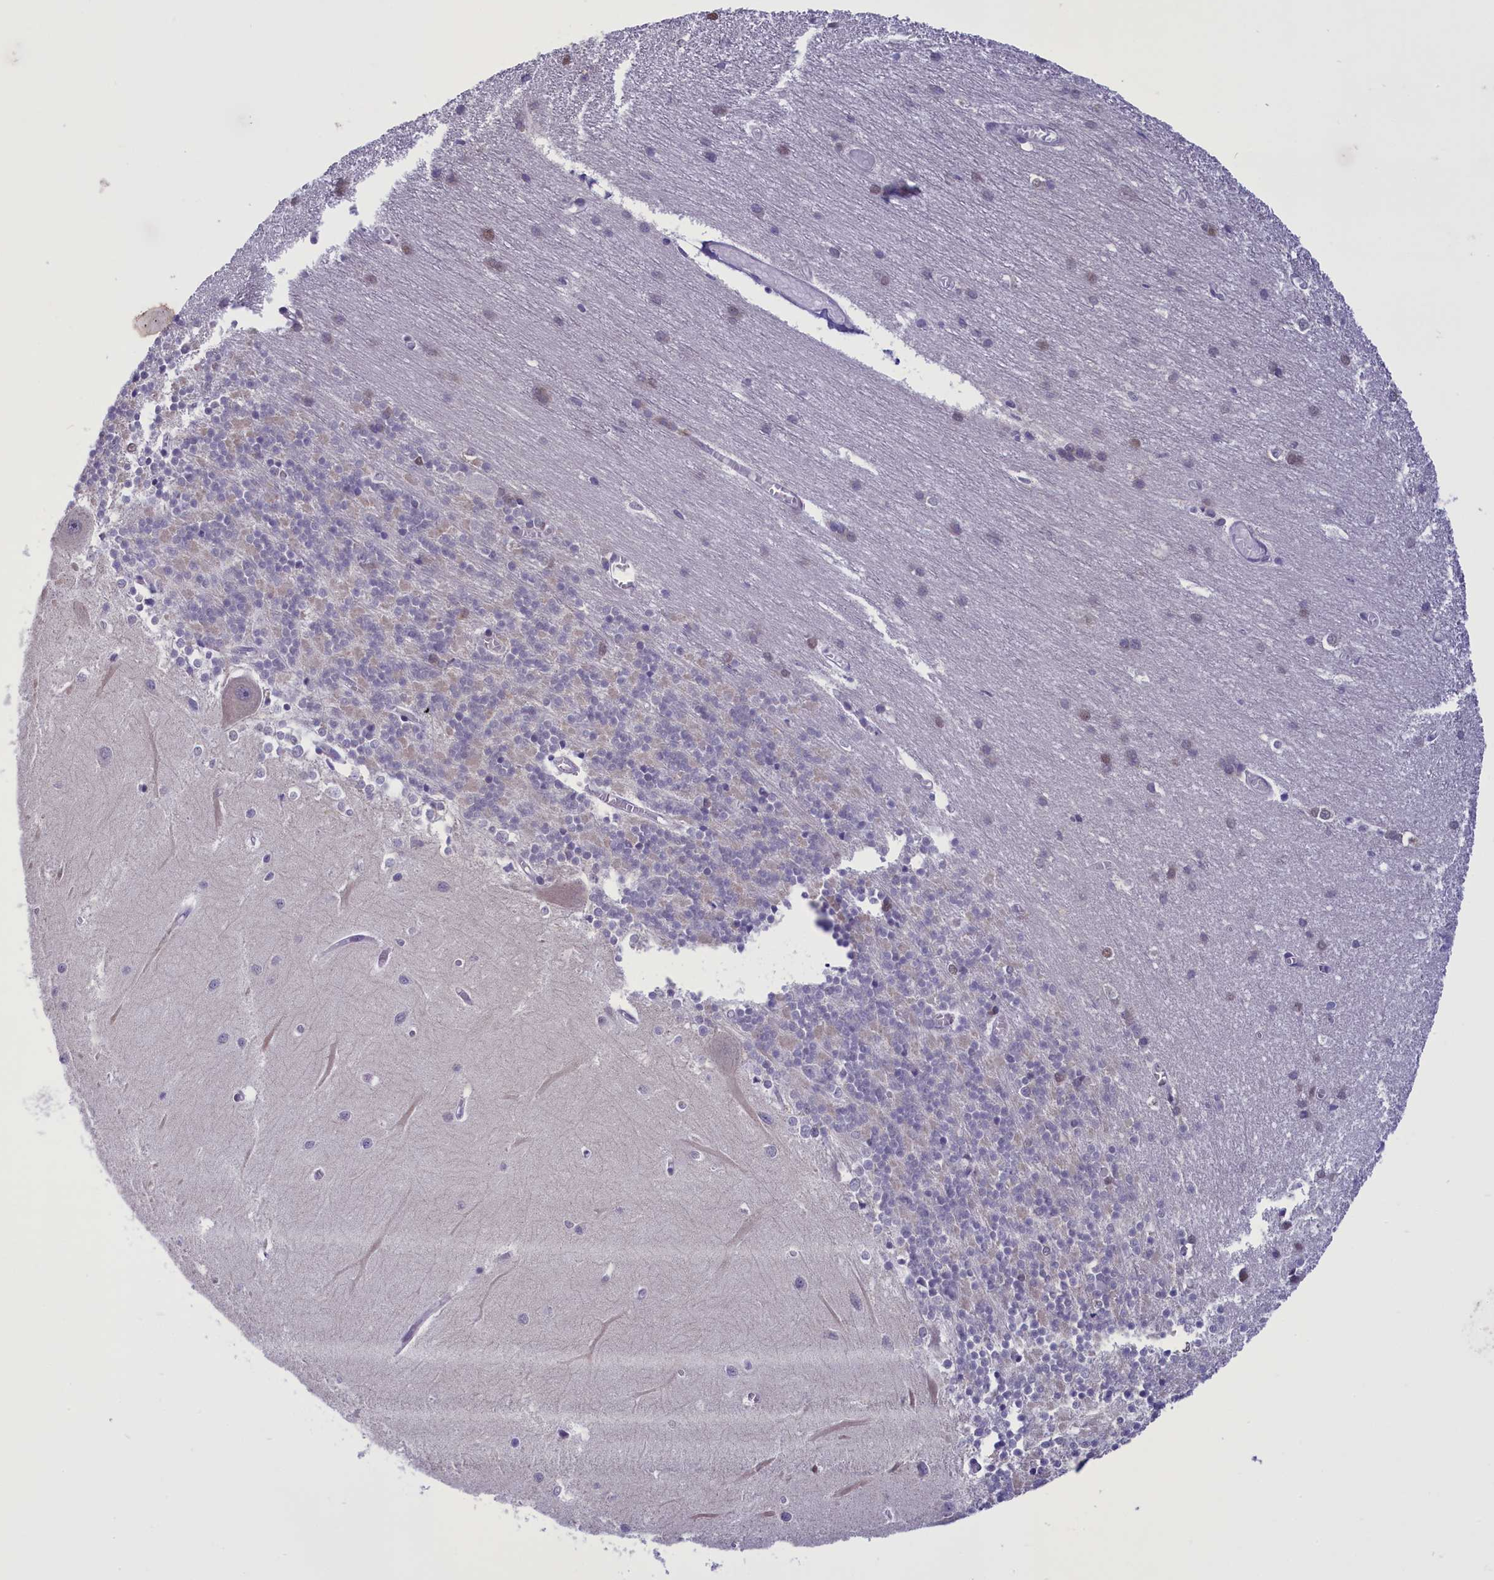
{"staining": {"intensity": "negative", "quantity": "none", "location": "none"}, "tissue": "cerebellum", "cell_type": "Cells in granular layer", "image_type": "normal", "snomed": [{"axis": "morphology", "description": "Normal tissue, NOS"}, {"axis": "topography", "description": "Cerebellum"}], "caption": "Immunohistochemical staining of unremarkable human cerebellum demonstrates no significant positivity in cells in granular layer.", "gene": "ELOA2", "patient": {"sex": "male", "age": 37}}